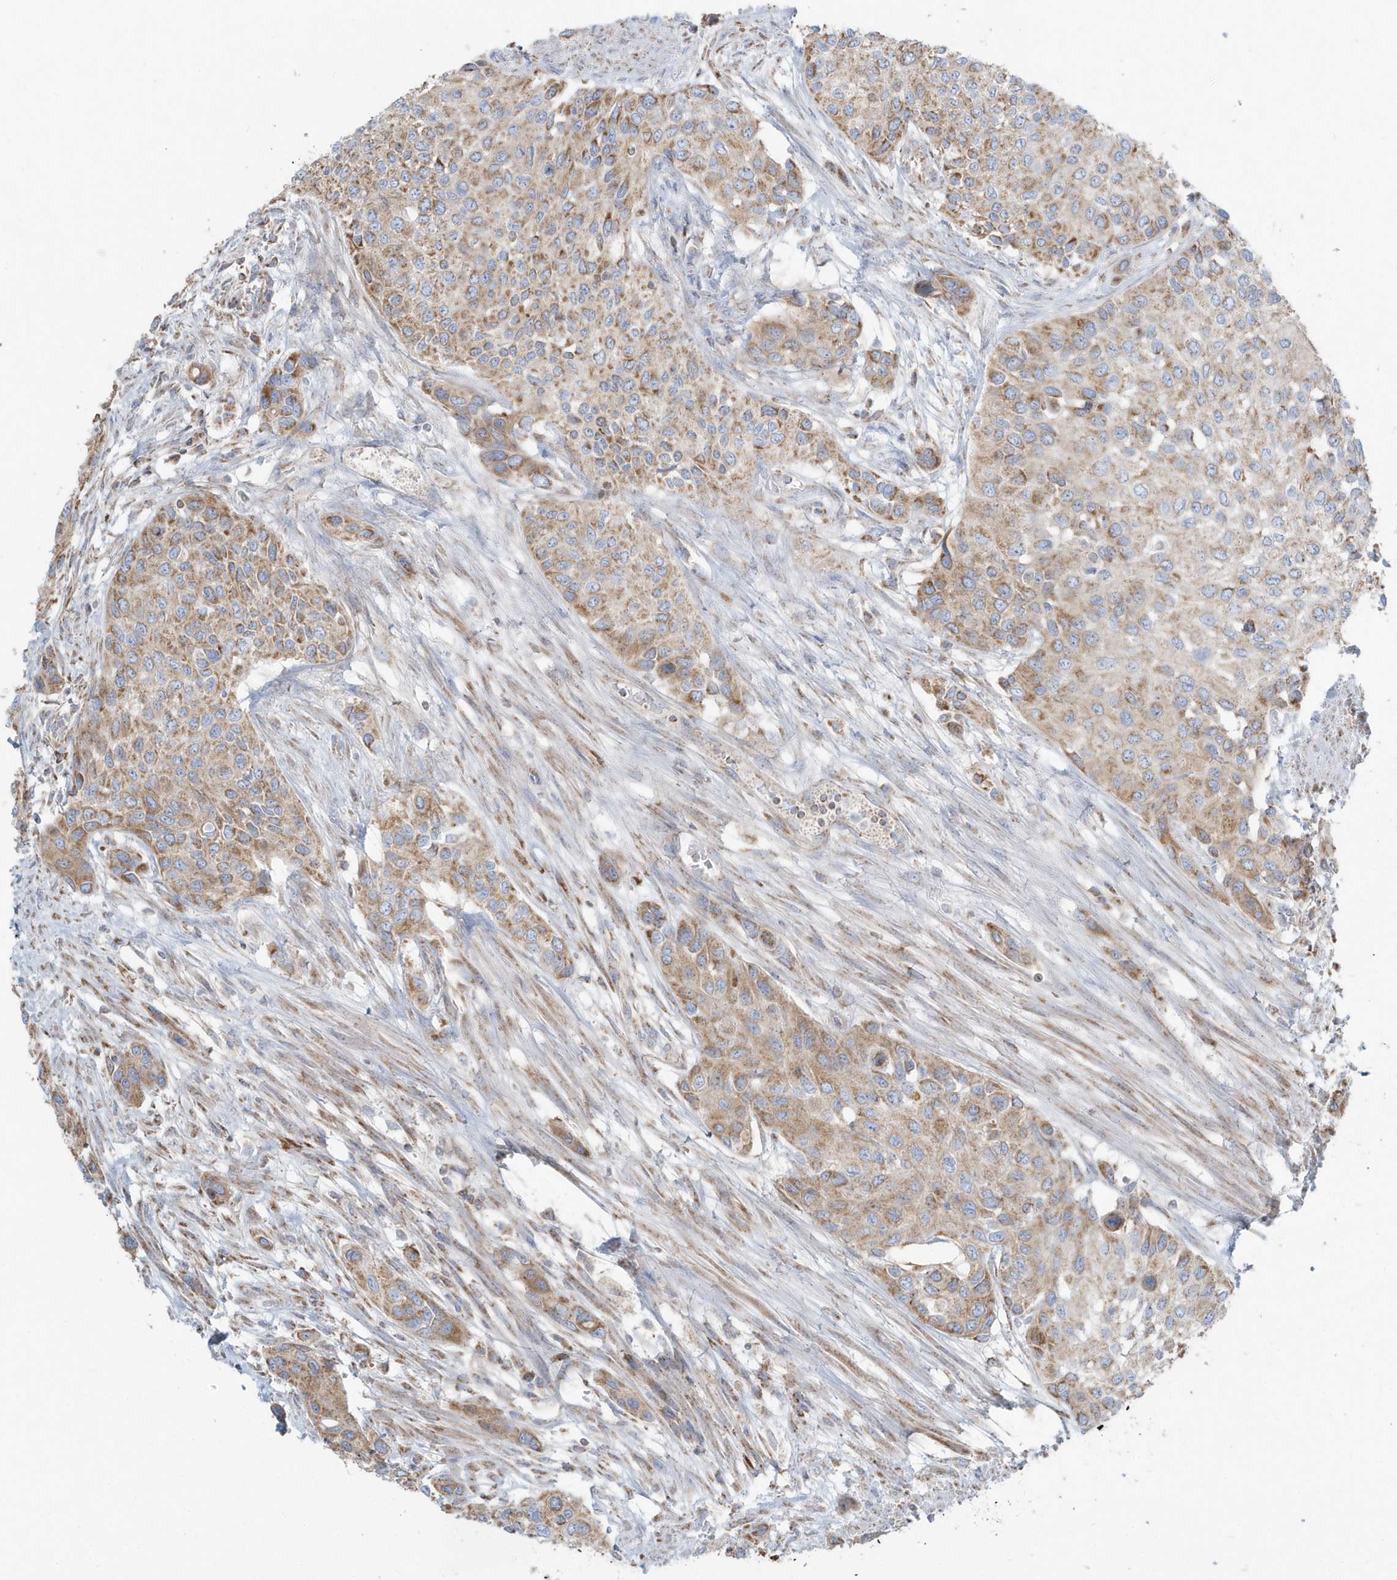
{"staining": {"intensity": "moderate", "quantity": ">75%", "location": "cytoplasmic/membranous"}, "tissue": "urothelial cancer", "cell_type": "Tumor cells", "image_type": "cancer", "snomed": [{"axis": "morphology", "description": "Normal tissue, NOS"}, {"axis": "morphology", "description": "Urothelial carcinoma, High grade"}, {"axis": "topography", "description": "Vascular tissue"}, {"axis": "topography", "description": "Urinary bladder"}], "caption": "Protein staining displays moderate cytoplasmic/membranous staining in about >75% of tumor cells in urothelial cancer. The protein is stained brown, and the nuclei are stained in blue (DAB IHC with brightfield microscopy, high magnification).", "gene": "RAB11FIP3", "patient": {"sex": "female", "age": 56}}